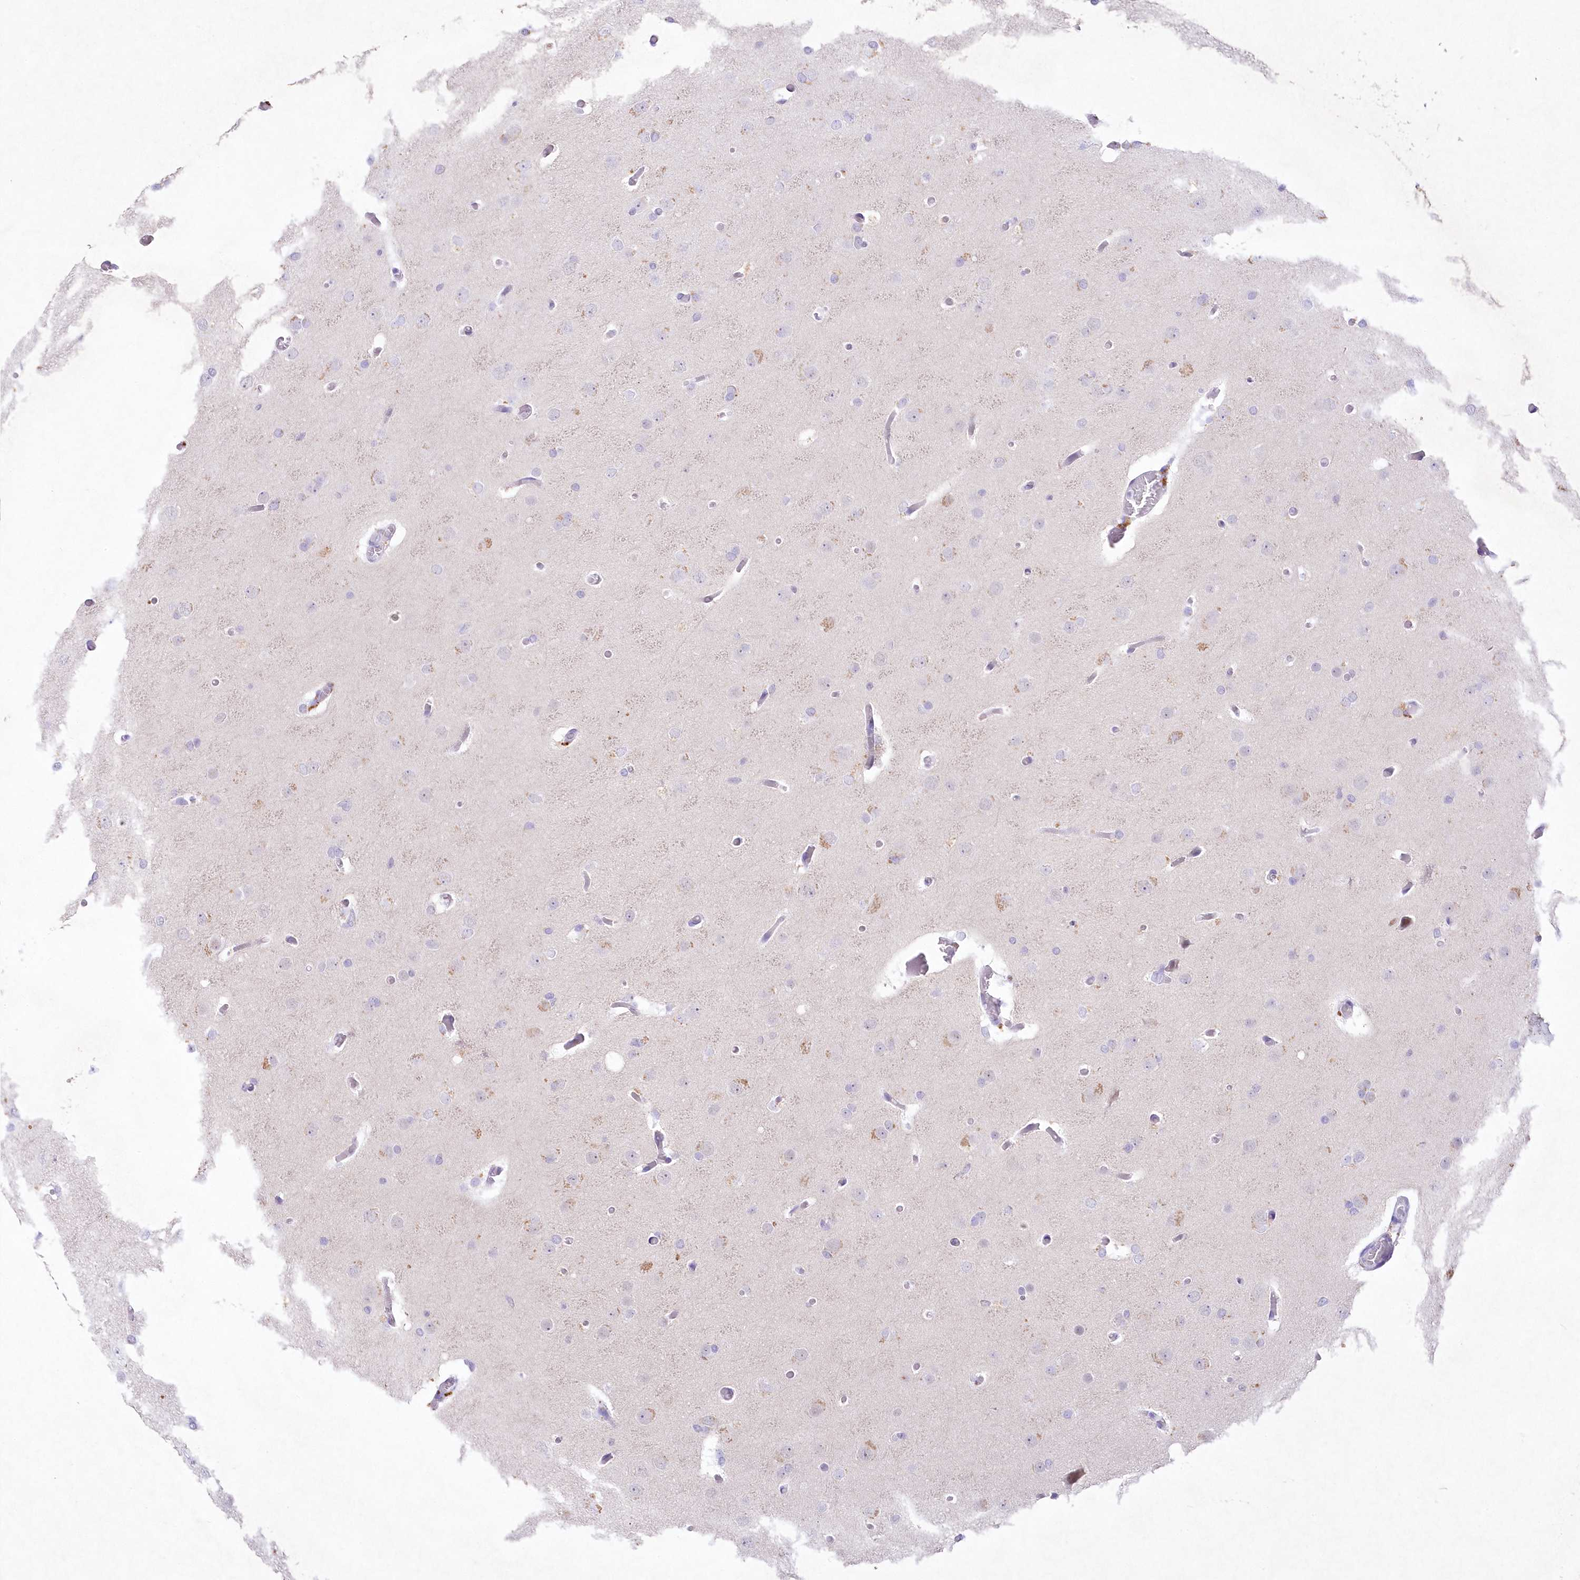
{"staining": {"intensity": "negative", "quantity": "none", "location": "none"}, "tissue": "glioma", "cell_type": "Tumor cells", "image_type": "cancer", "snomed": [{"axis": "morphology", "description": "Glioma, malignant, High grade"}, {"axis": "topography", "description": "Cerebral cortex"}], "caption": "A histopathology image of human glioma is negative for staining in tumor cells. The staining is performed using DAB brown chromogen with nuclei counter-stained in using hematoxylin.", "gene": "RBM27", "patient": {"sex": "female", "age": 36}}